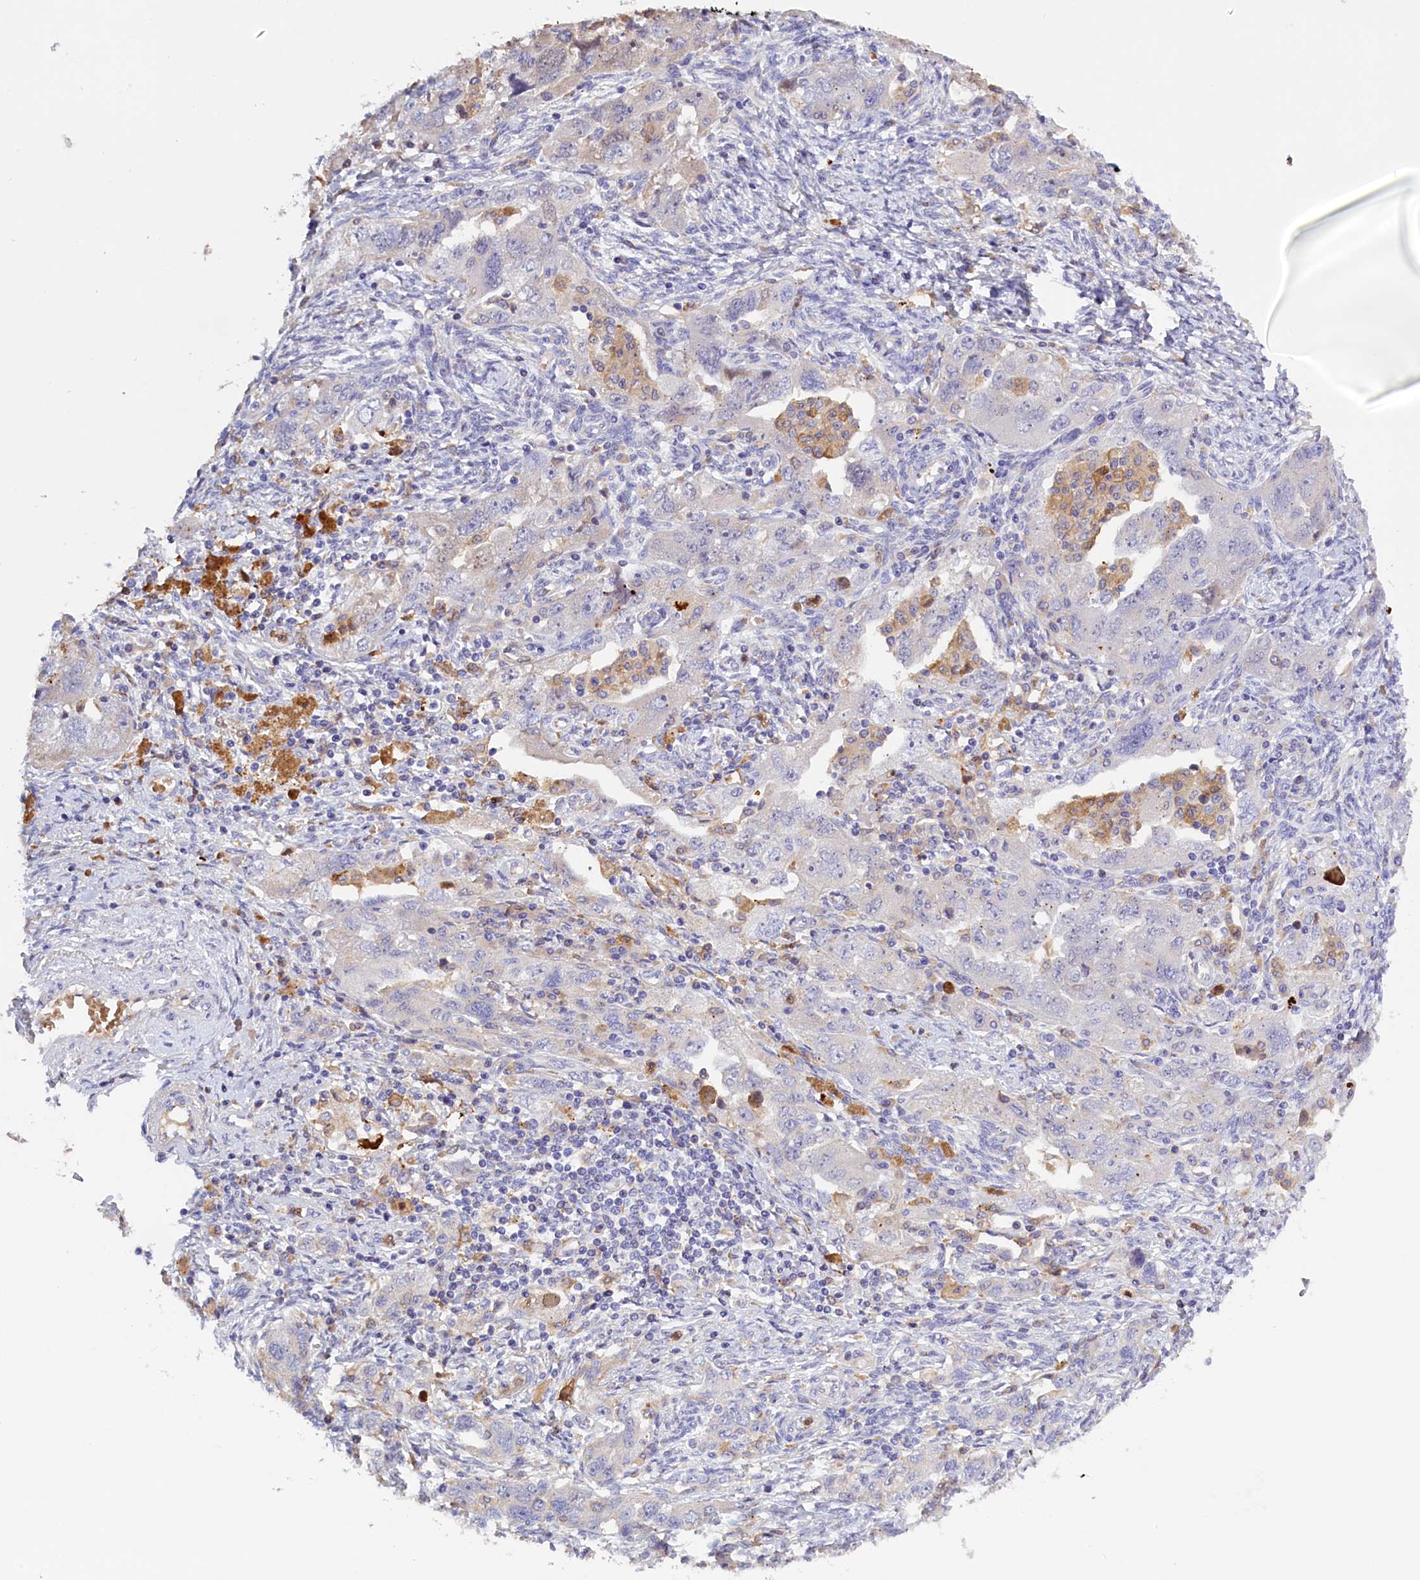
{"staining": {"intensity": "negative", "quantity": "none", "location": "none"}, "tissue": "ovarian cancer", "cell_type": "Tumor cells", "image_type": "cancer", "snomed": [{"axis": "morphology", "description": "Carcinoma, NOS"}, {"axis": "morphology", "description": "Cystadenocarcinoma, serous, NOS"}, {"axis": "topography", "description": "Ovary"}], "caption": "The photomicrograph demonstrates no significant expression in tumor cells of serous cystadenocarcinoma (ovarian).", "gene": "FAM149B1", "patient": {"sex": "female", "age": 69}}